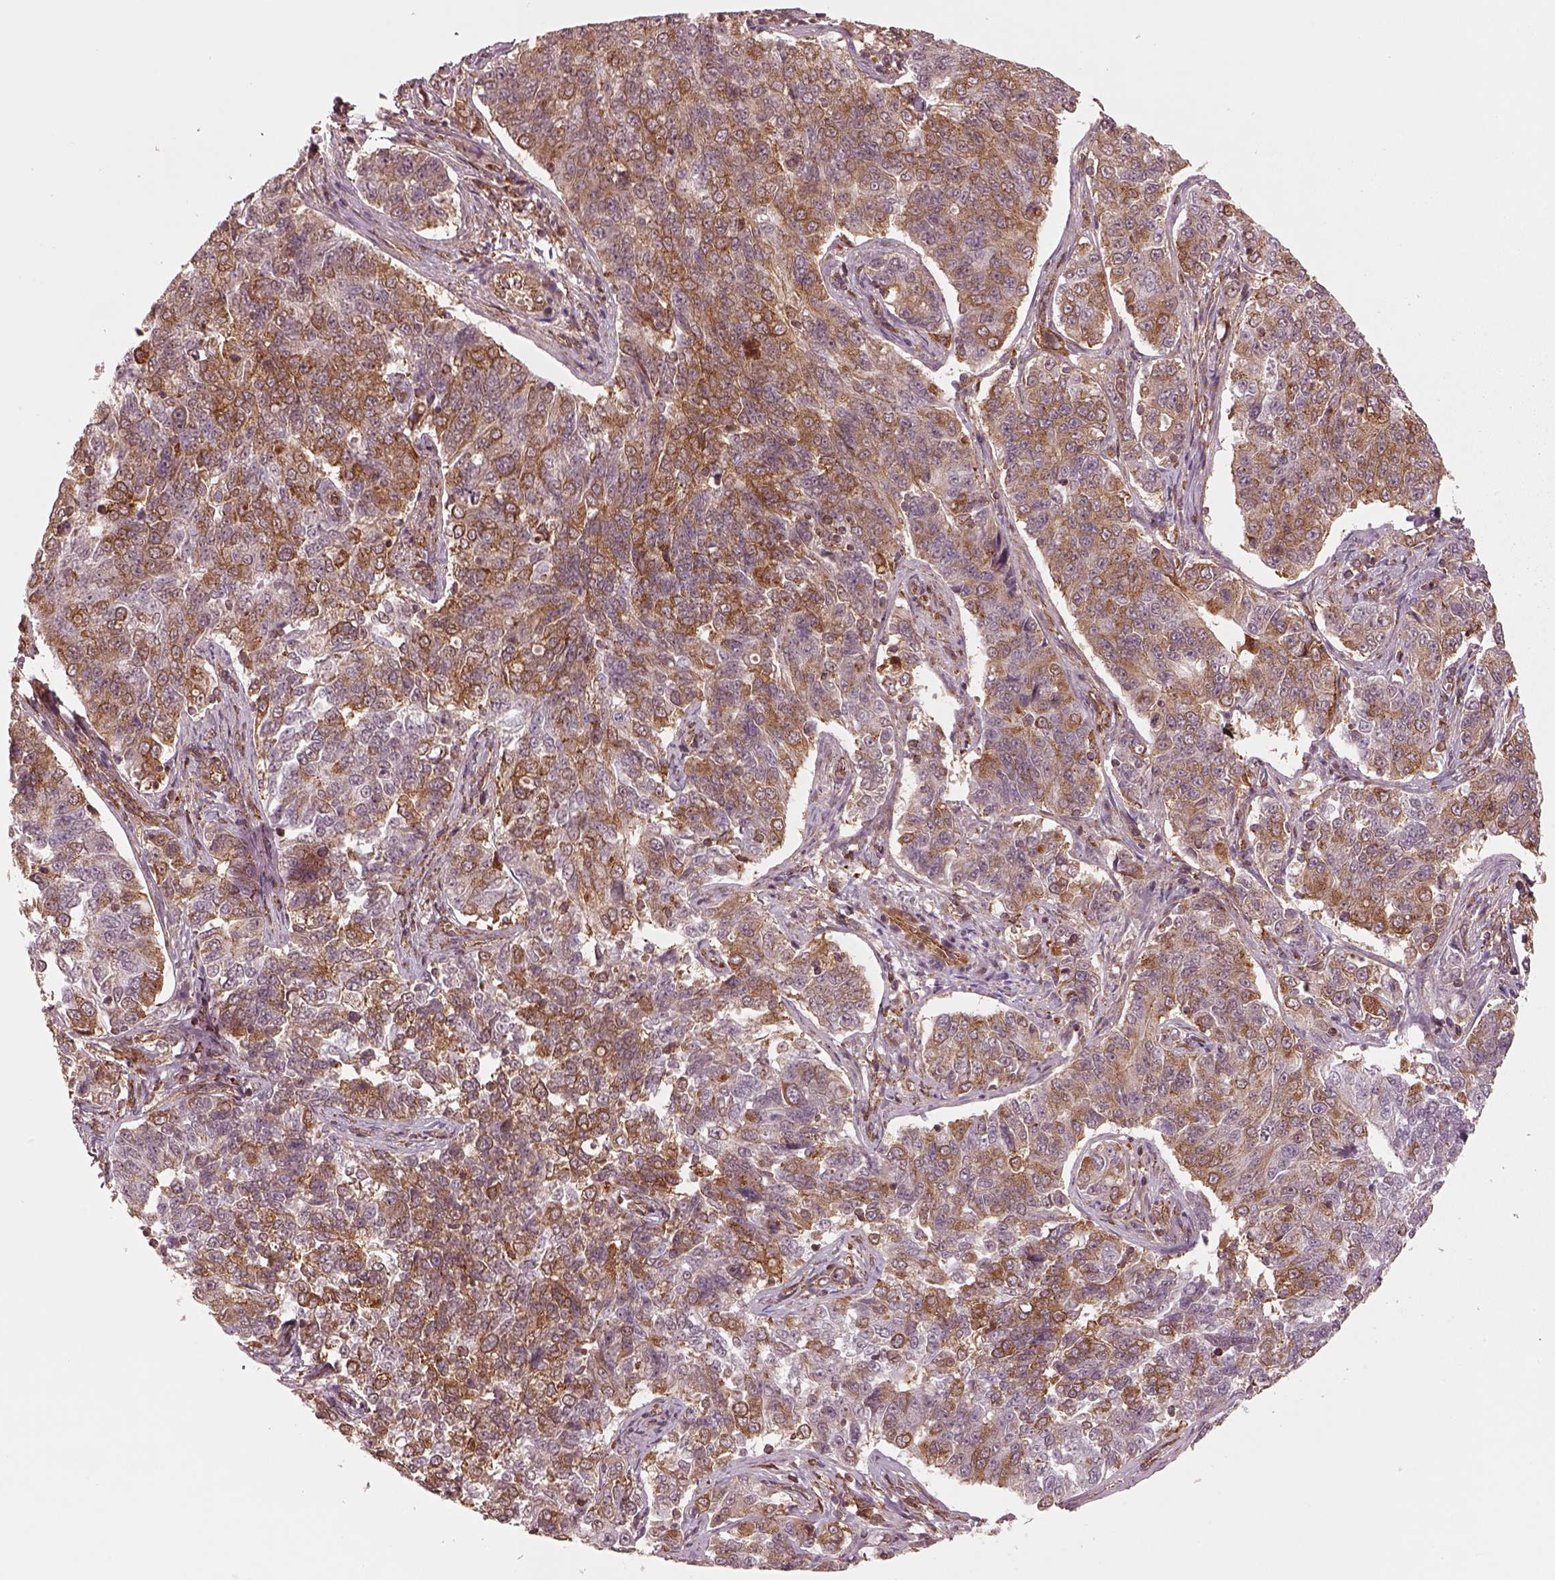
{"staining": {"intensity": "strong", "quantity": "25%-75%", "location": "cytoplasmic/membranous"}, "tissue": "endometrial cancer", "cell_type": "Tumor cells", "image_type": "cancer", "snomed": [{"axis": "morphology", "description": "Adenocarcinoma, NOS"}, {"axis": "topography", "description": "Endometrium"}], "caption": "About 25%-75% of tumor cells in endometrial adenocarcinoma display strong cytoplasmic/membranous protein expression as visualized by brown immunohistochemical staining.", "gene": "WASHC2A", "patient": {"sex": "female", "age": 43}}